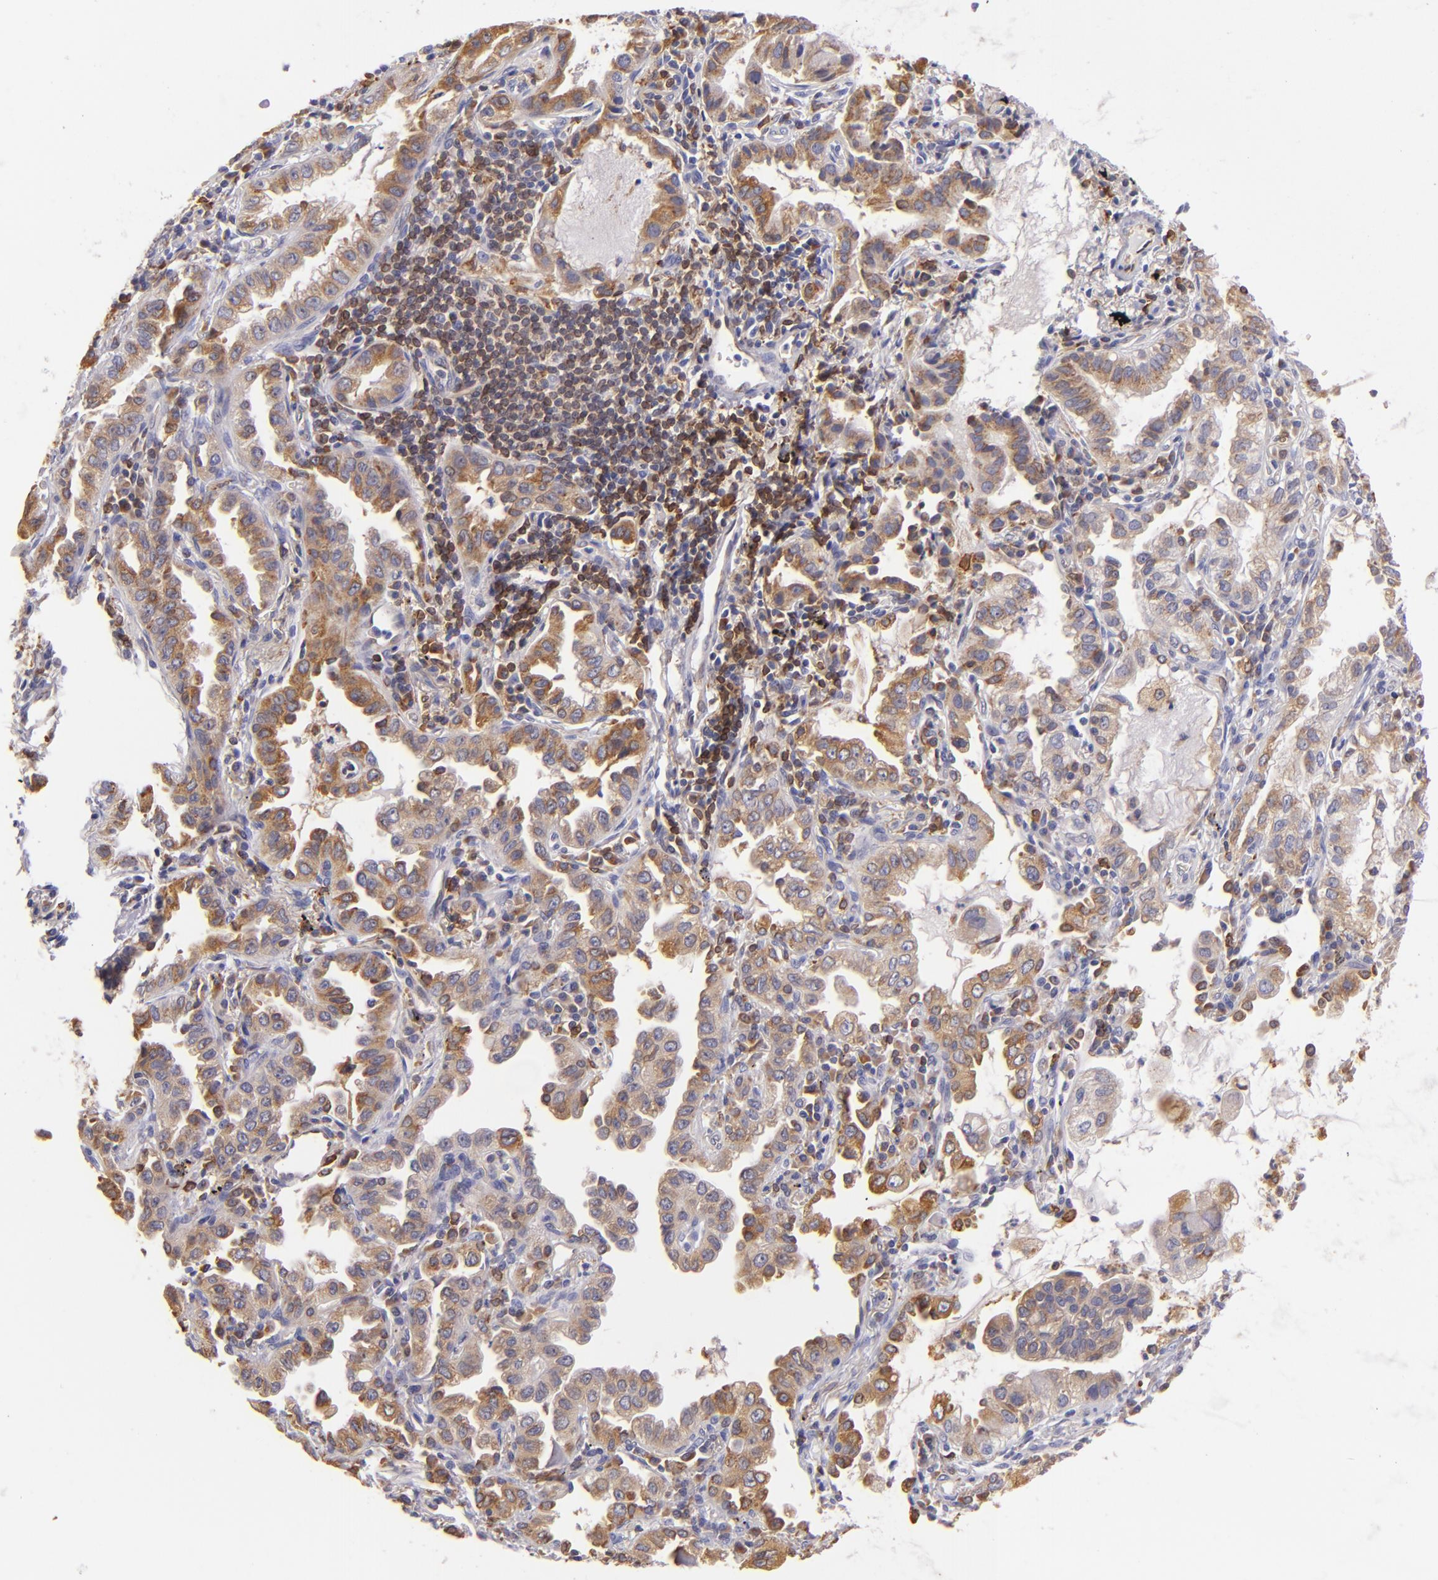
{"staining": {"intensity": "moderate", "quantity": "25%-75%", "location": "cytoplasmic/membranous"}, "tissue": "lung cancer", "cell_type": "Tumor cells", "image_type": "cancer", "snomed": [{"axis": "morphology", "description": "Adenocarcinoma, NOS"}, {"axis": "topography", "description": "Lung"}], "caption": "A brown stain labels moderate cytoplasmic/membranous positivity of a protein in lung adenocarcinoma tumor cells.", "gene": "CD74", "patient": {"sex": "female", "age": 50}}